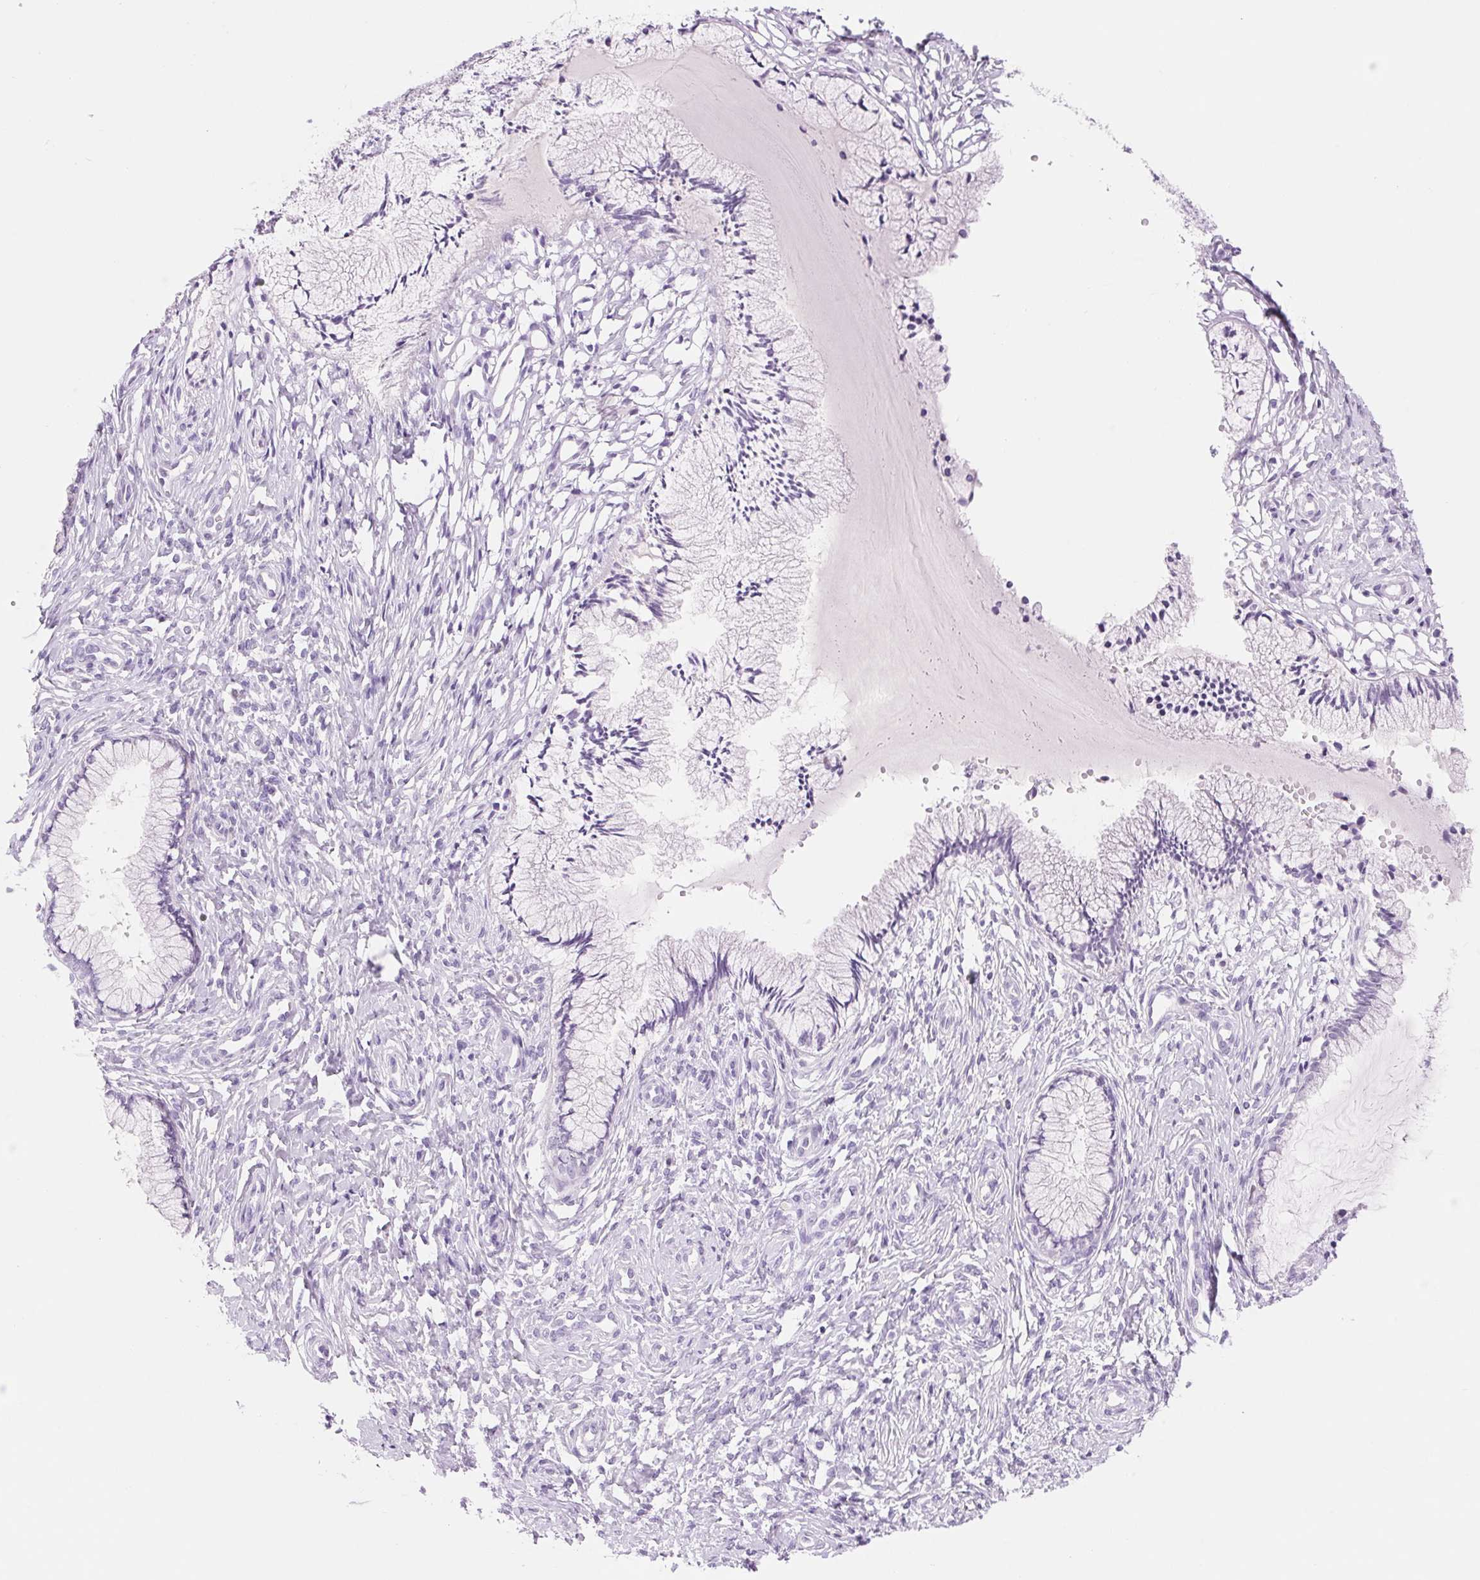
{"staining": {"intensity": "negative", "quantity": "none", "location": "none"}, "tissue": "cervix", "cell_type": "Glandular cells", "image_type": "normal", "snomed": [{"axis": "morphology", "description": "Normal tissue, NOS"}, {"axis": "topography", "description": "Cervix"}], "caption": "High power microscopy photomicrograph of an immunohistochemistry (IHC) image of benign cervix, revealing no significant staining in glandular cells.", "gene": "ASGR2", "patient": {"sex": "female", "age": 37}}